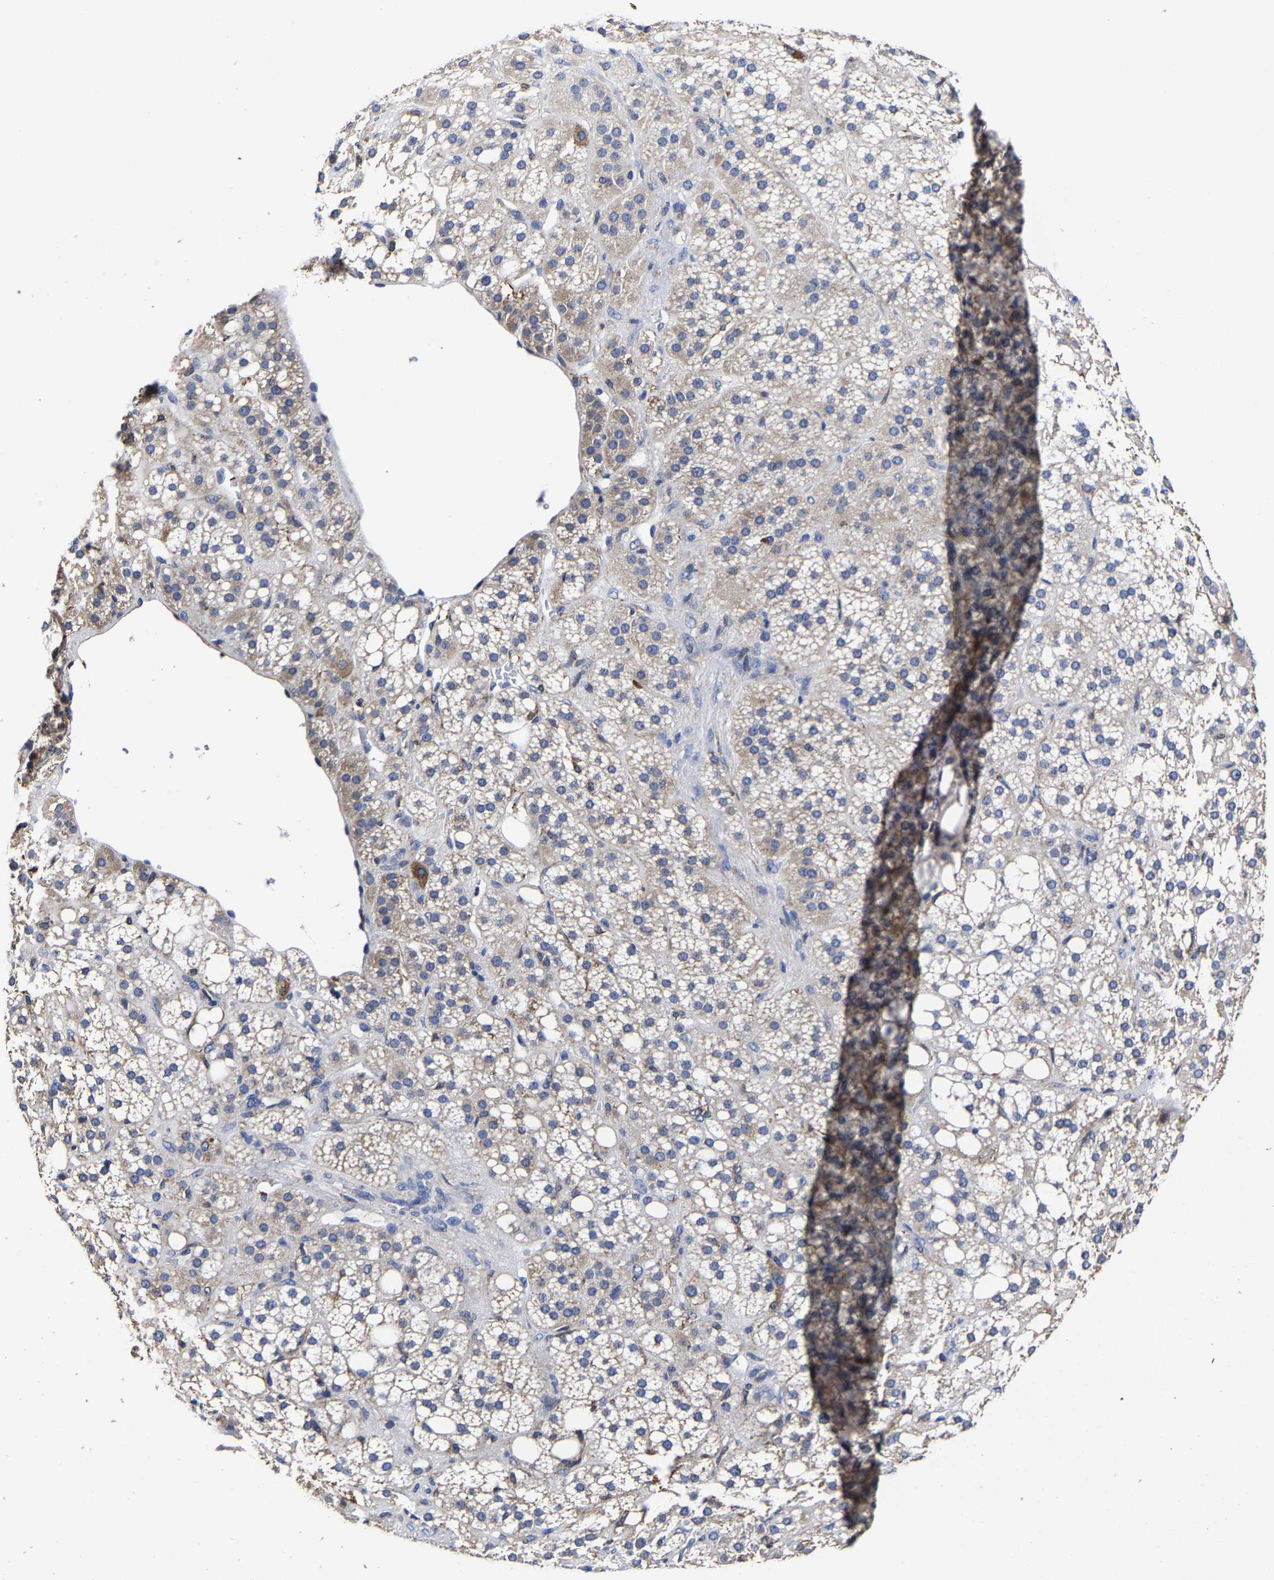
{"staining": {"intensity": "weak", "quantity": "<25%", "location": "cytoplasmic/membranous"}, "tissue": "adrenal gland", "cell_type": "Glandular cells", "image_type": "normal", "snomed": [{"axis": "morphology", "description": "Normal tissue, NOS"}, {"axis": "topography", "description": "Adrenal gland"}], "caption": "Immunohistochemistry (IHC) photomicrograph of benign human adrenal gland stained for a protein (brown), which reveals no expression in glandular cells.", "gene": "AASS", "patient": {"sex": "female", "age": 59}}